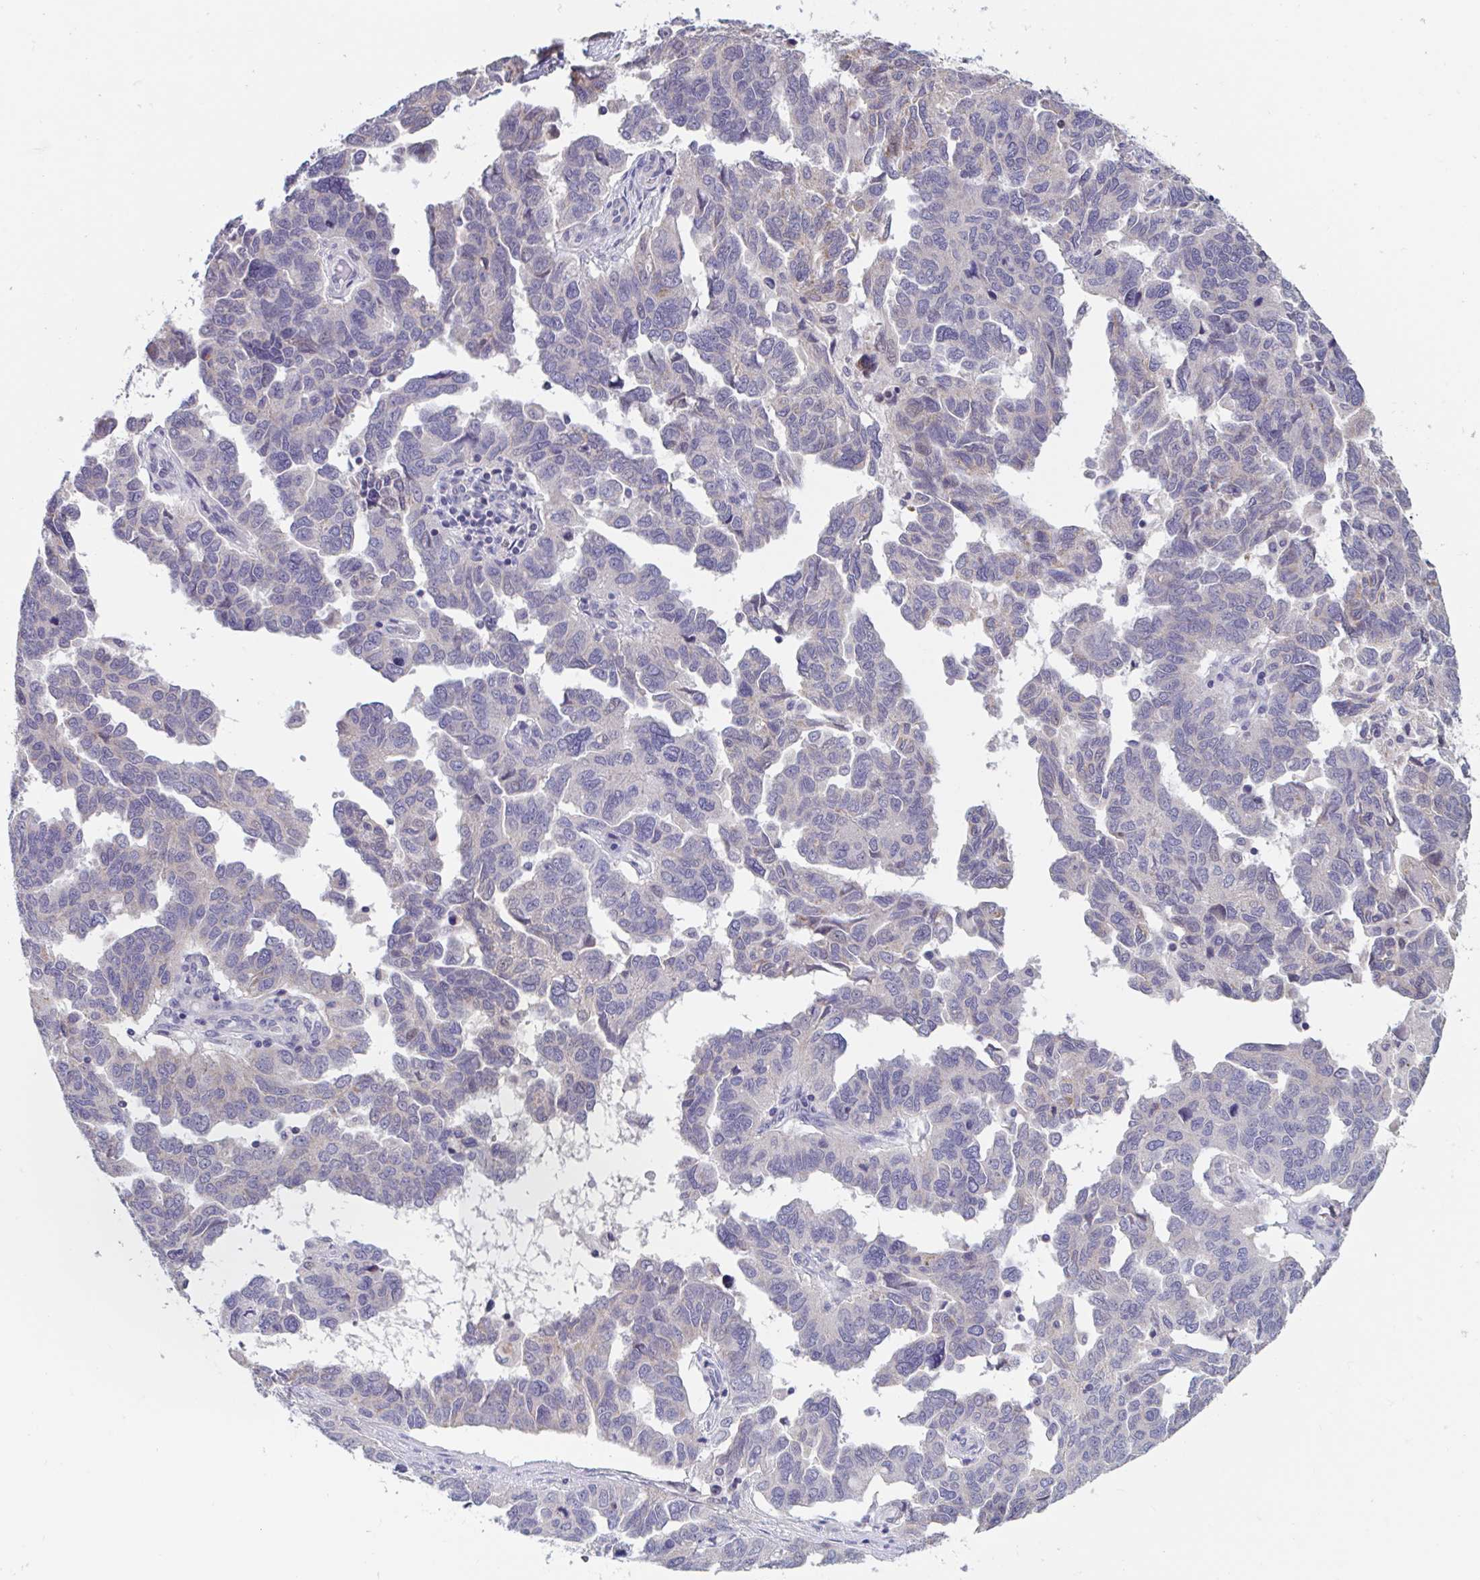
{"staining": {"intensity": "negative", "quantity": "none", "location": "none"}, "tissue": "ovarian cancer", "cell_type": "Tumor cells", "image_type": "cancer", "snomed": [{"axis": "morphology", "description": "Cystadenocarcinoma, serous, NOS"}, {"axis": "topography", "description": "Ovary"}], "caption": "DAB immunohistochemical staining of ovarian cancer (serous cystadenocarcinoma) exhibits no significant positivity in tumor cells.", "gene": "UNKL", "patient": {"sex": "female", "age": 64}}